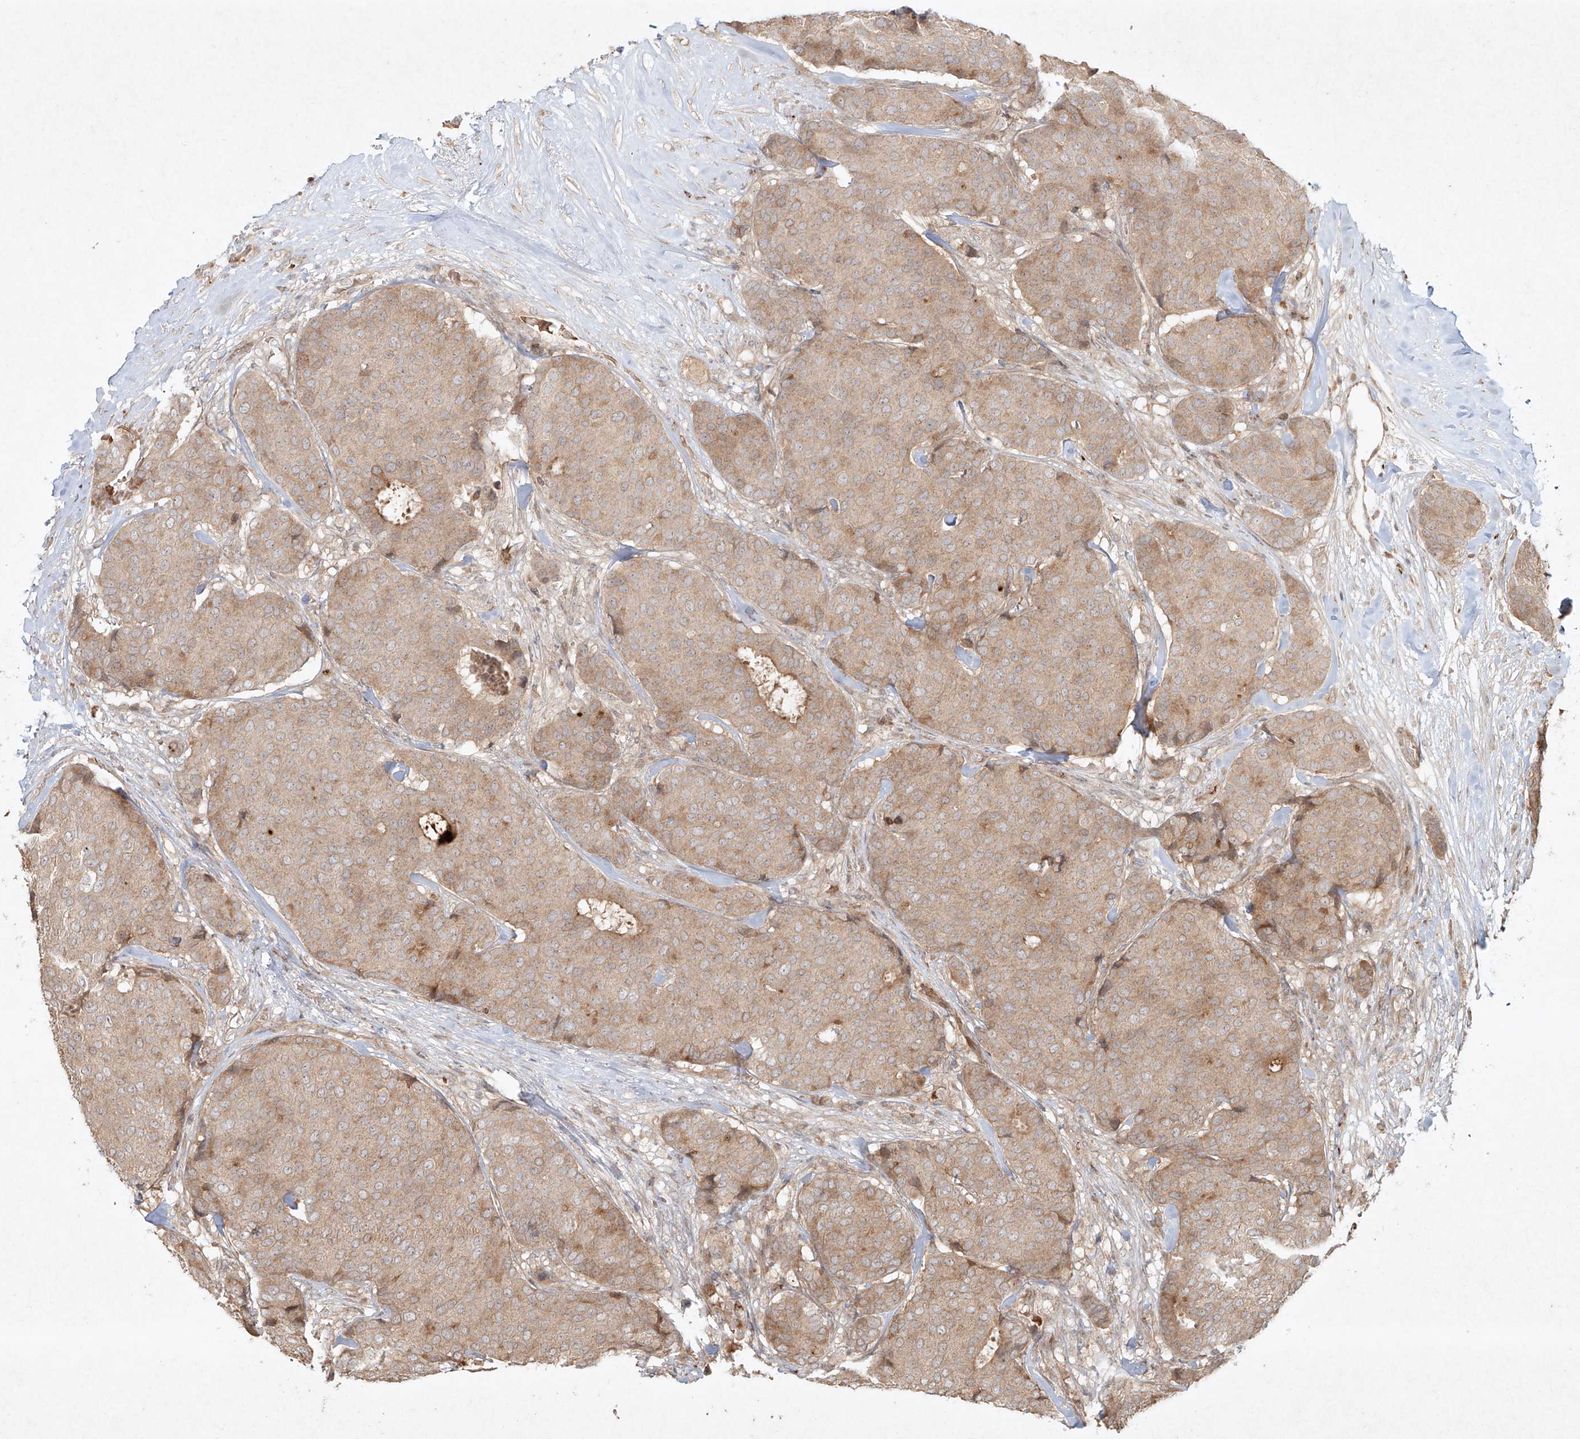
{"staining": {"intensity": "weak", "quantity": ">75%", "location": "cytoplasmic/membranous"}, "tissue": "breast cancer", "cell_type": "Tumor cells", "image_type": "cancer", "snomed": [{"axis": "morphology", "description": "Duct carcinoma"}, {"axis": "topography", "description": "Breast"}], "caption": "Immunohistochemistry micrograph of neoplastic tissue: breast cancer (invasive ductal carcinoma) stained using immunohistochemistry exhibits low levels of weak protein expression localized specifically in the cytoplasmic/membranous of tumor cells, appearing as a cytoplasmic/membranous brown color.", "gene": "CYYR1", "patient": {"sex": "female", "age": 75}}